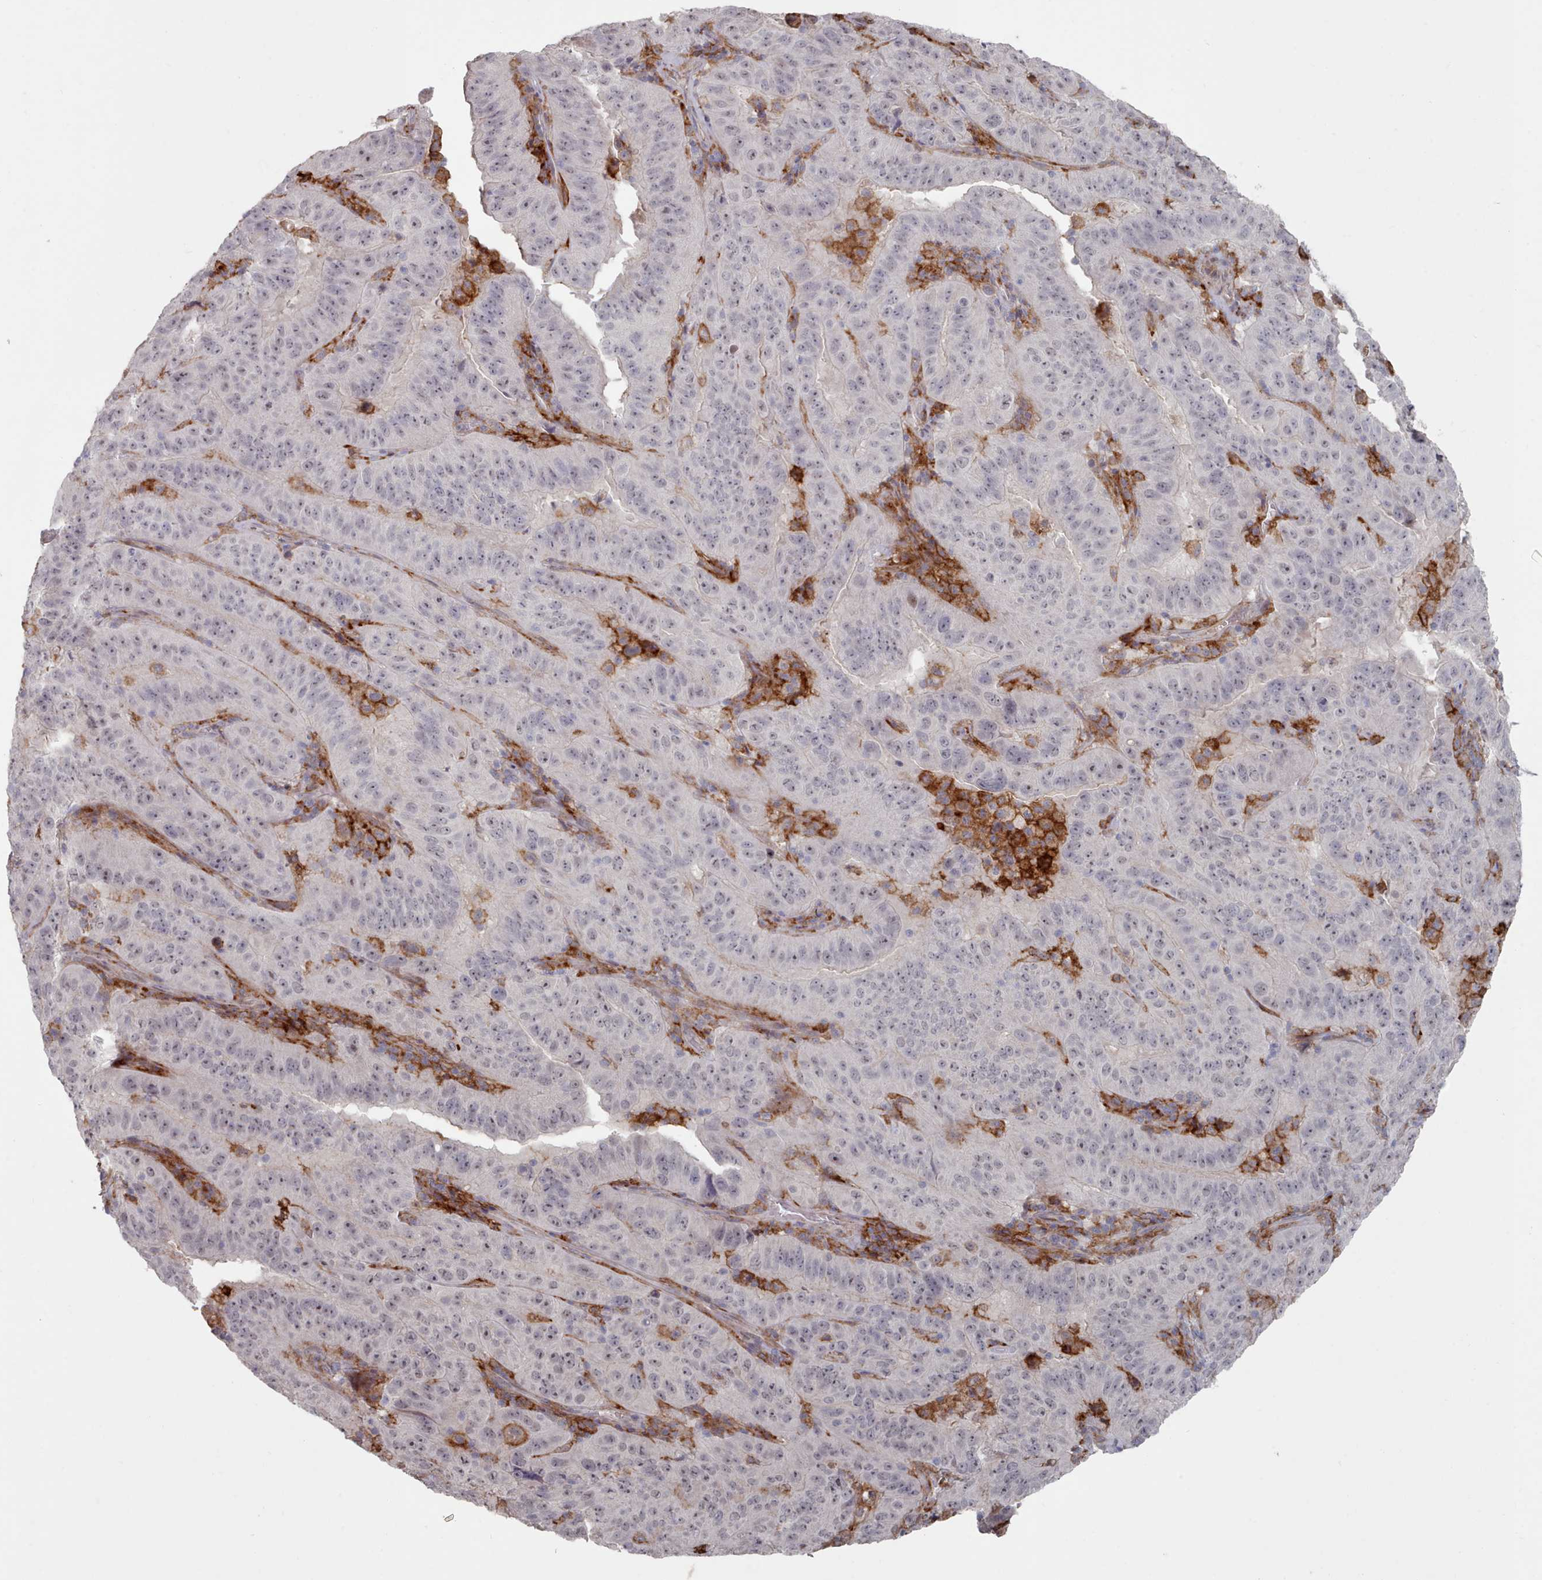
{"staining": {"intensity": "negative", "quantity": "none", "location": "none"}, "tissue": "pancreatic cancer", "cell_type": "Tumor cells", "image_type": "cancer", "snomed": [{"axis": "morphology", "description": "Adenocarcinoma, NOS"}, {"axis": "topography", "description": "Pancreas"}], "caption": "High magnification brightfield microscopy of pancreatic cancer (adenocarcinoma) stained with DAB (brown) and counterstained with hematoxylin (blue): tumor cells show no significant positivity. (DAB immunohistochemistry (IHC), high magnification).", "gene": "COL8A2", "patient": {"sex": "male", "age": 63}}